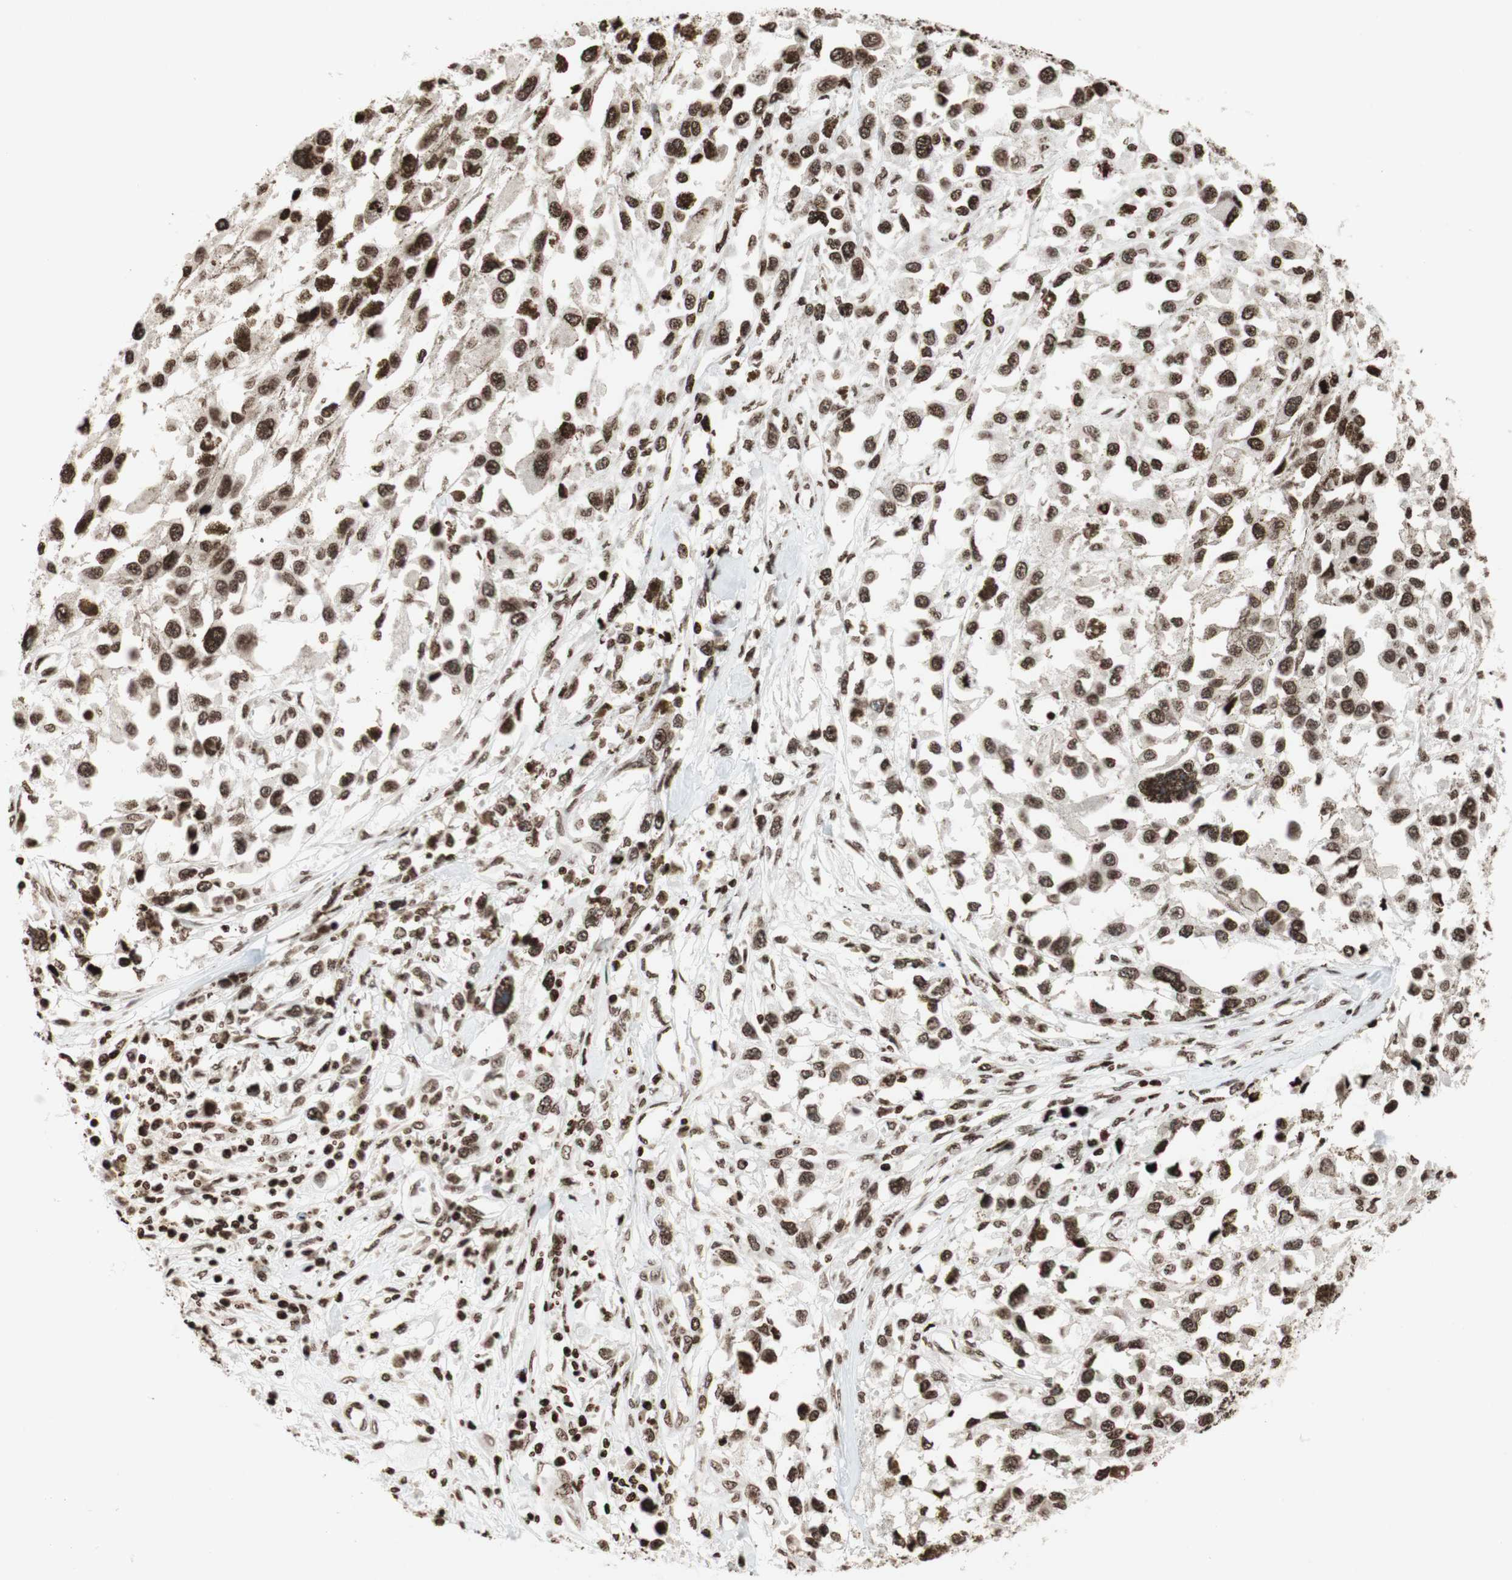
{"staining": {"intensity": "strong", "quantity": ">75%", "location": "nuclear"}, "tissue": "melanoma", "cell_type": "Tumor cells", "image_type": "cancer", "snomed": [{"axis": "morphology", "description": "Malignant melanoma, Metastatic site"}, {"axis": "topography", "description": "Lymph node"}], "caption": "Immunohistochemistry (IHC) staining of malignant melanoma (metastatic site), which demonstrates high levels of strong nuclear positivity in approximately >75% of tumor cells indicating strong nuclear protein staining. The staining was performed using DAB (3,3'-diaminobenzidine) (brown) for protein detection and nuclei were counterstained in hematoxylin (blue).", "gene": "NCOA3", "patient": {"sex": "male", "age": 59}}